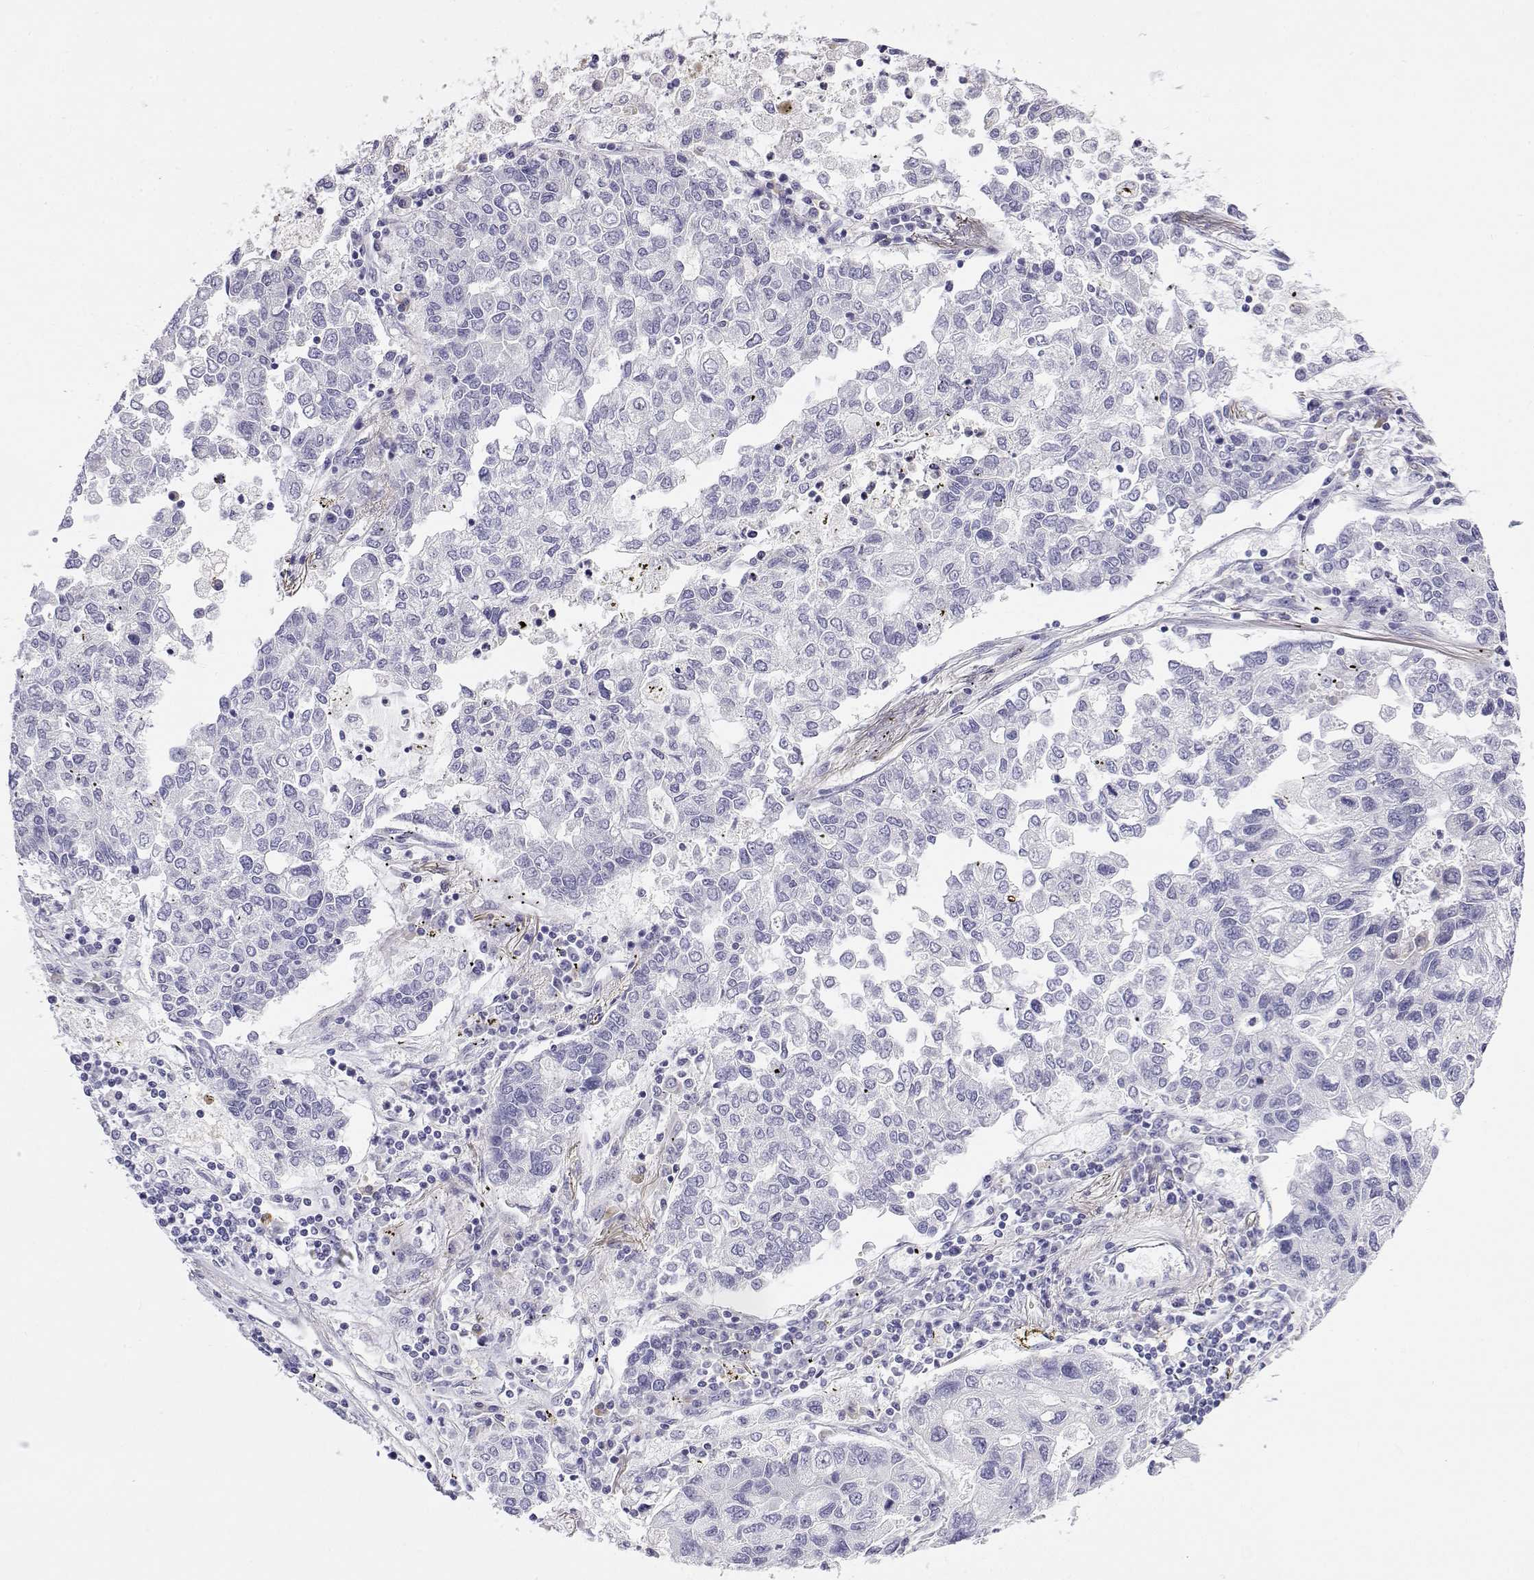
{"staining": {"intensity": "negative", "quantity": "none", "location": "none"}, "tissue": "lung cancer", "cell_type": "Tumor cells", "image_type": "cancer", "snomed": [{"axis": "morphology", "description": "Adenocarcinoma, NOS"}, {"axis": "topography", "description": "Bronchus"}, {"axis": "topography", "description": "Lung"}], "caption": "A high-resolution histopathology image shows immunohistochemistry staining of lung adenocarcinoma, which shows no significant expression in tumor cells.", "gene": "LY6D", "patient": {"sex": "female", "age": 51}}